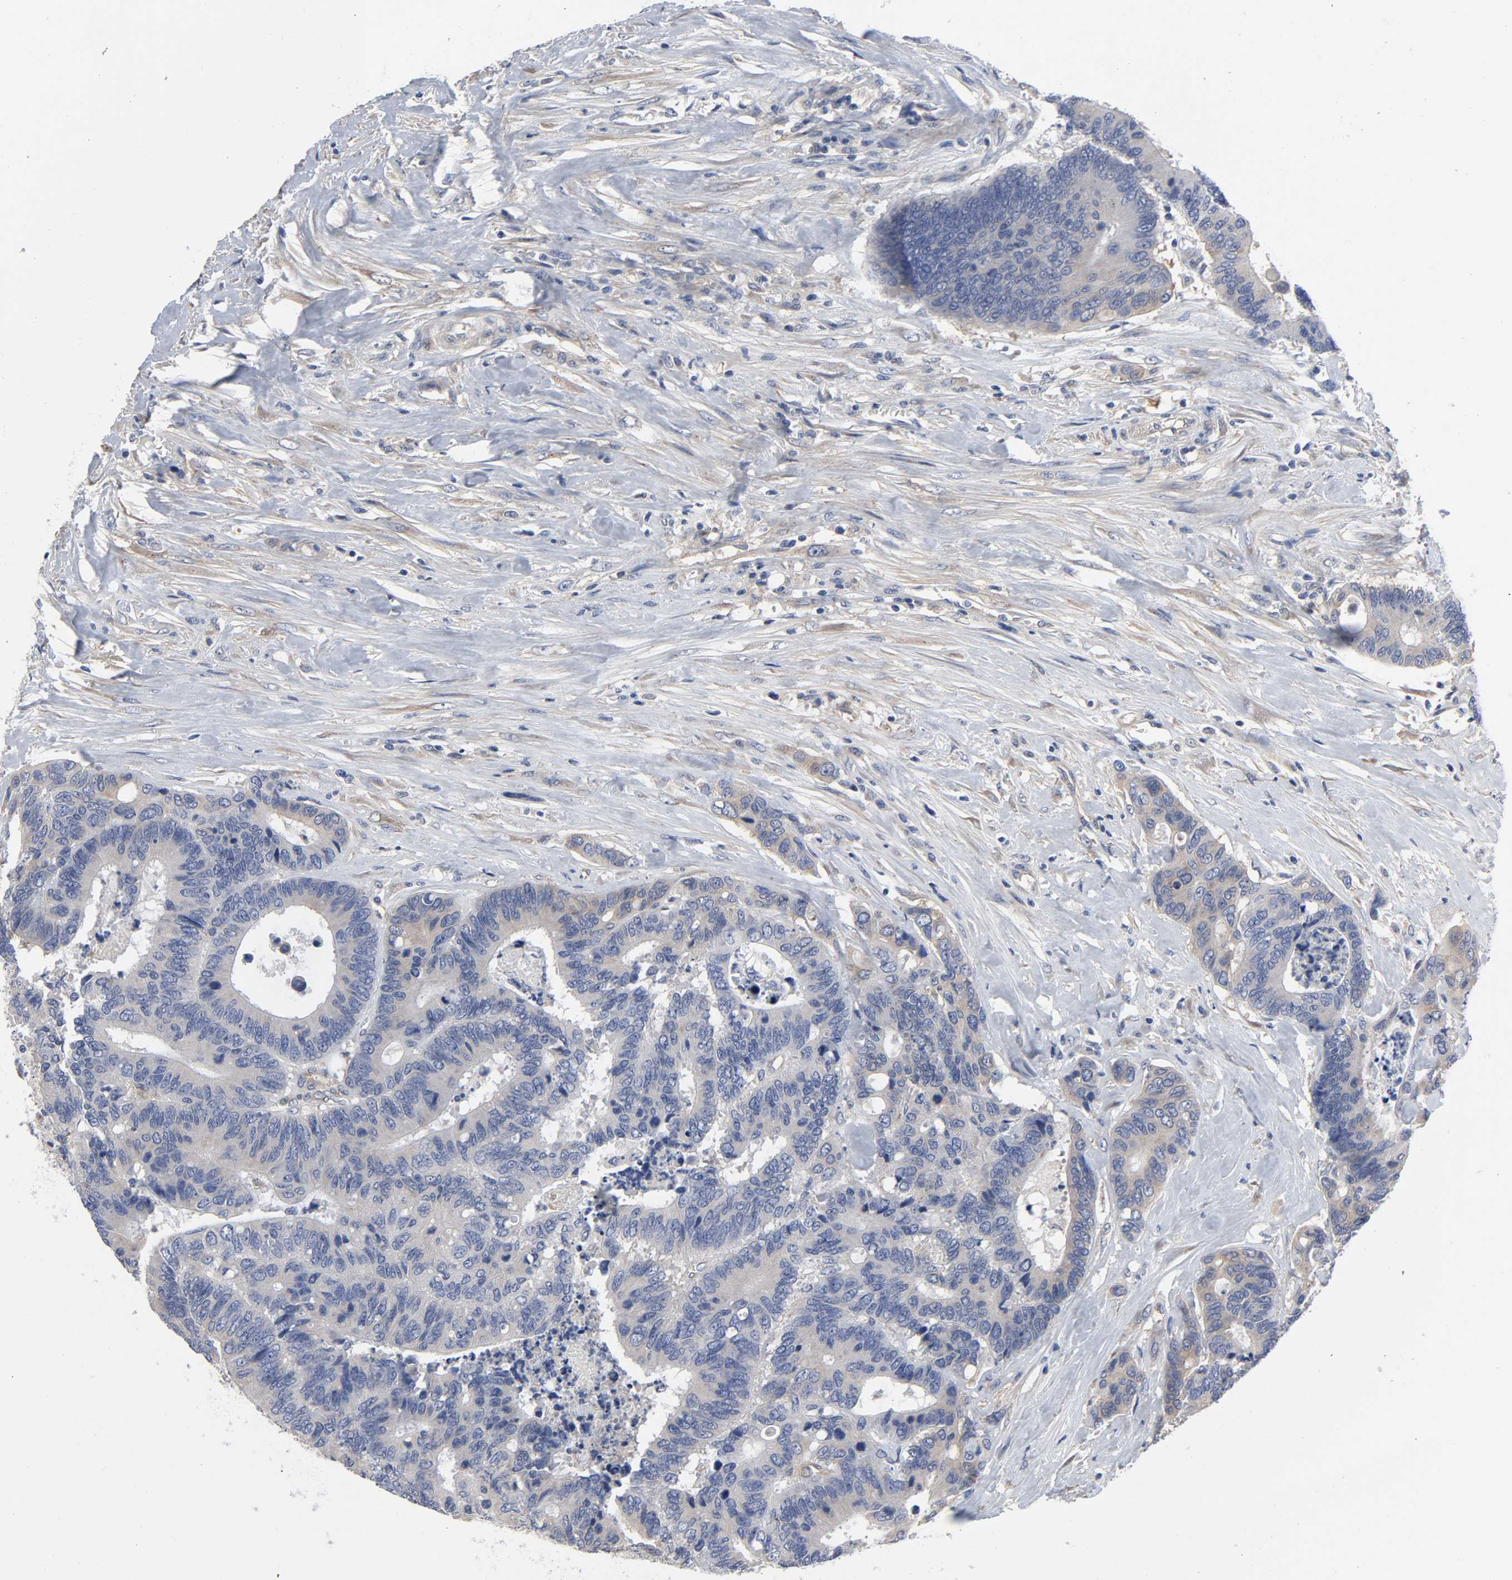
{"staining": {"intensity": "moderate", "quantity": "25%-75%", "location": "cytoplasmic/membranous"}, "tissue": "colorectal cancer", "cell_type": "Tumor cells", "image_type": "cancer", "snomed": [{"axis": "morphology", "description": "Adenocarcinoma, NOS"}, {"axis": "topography", "description": "Rectum"}], "caption": "Colorectal adenocarcinoma tissue shows moderate cytoplasmic/membranous staining in approximately 25%-75% of tumor cells", "gene": "DYNLT3", "patient": {"sex": "male", "age": 55}}